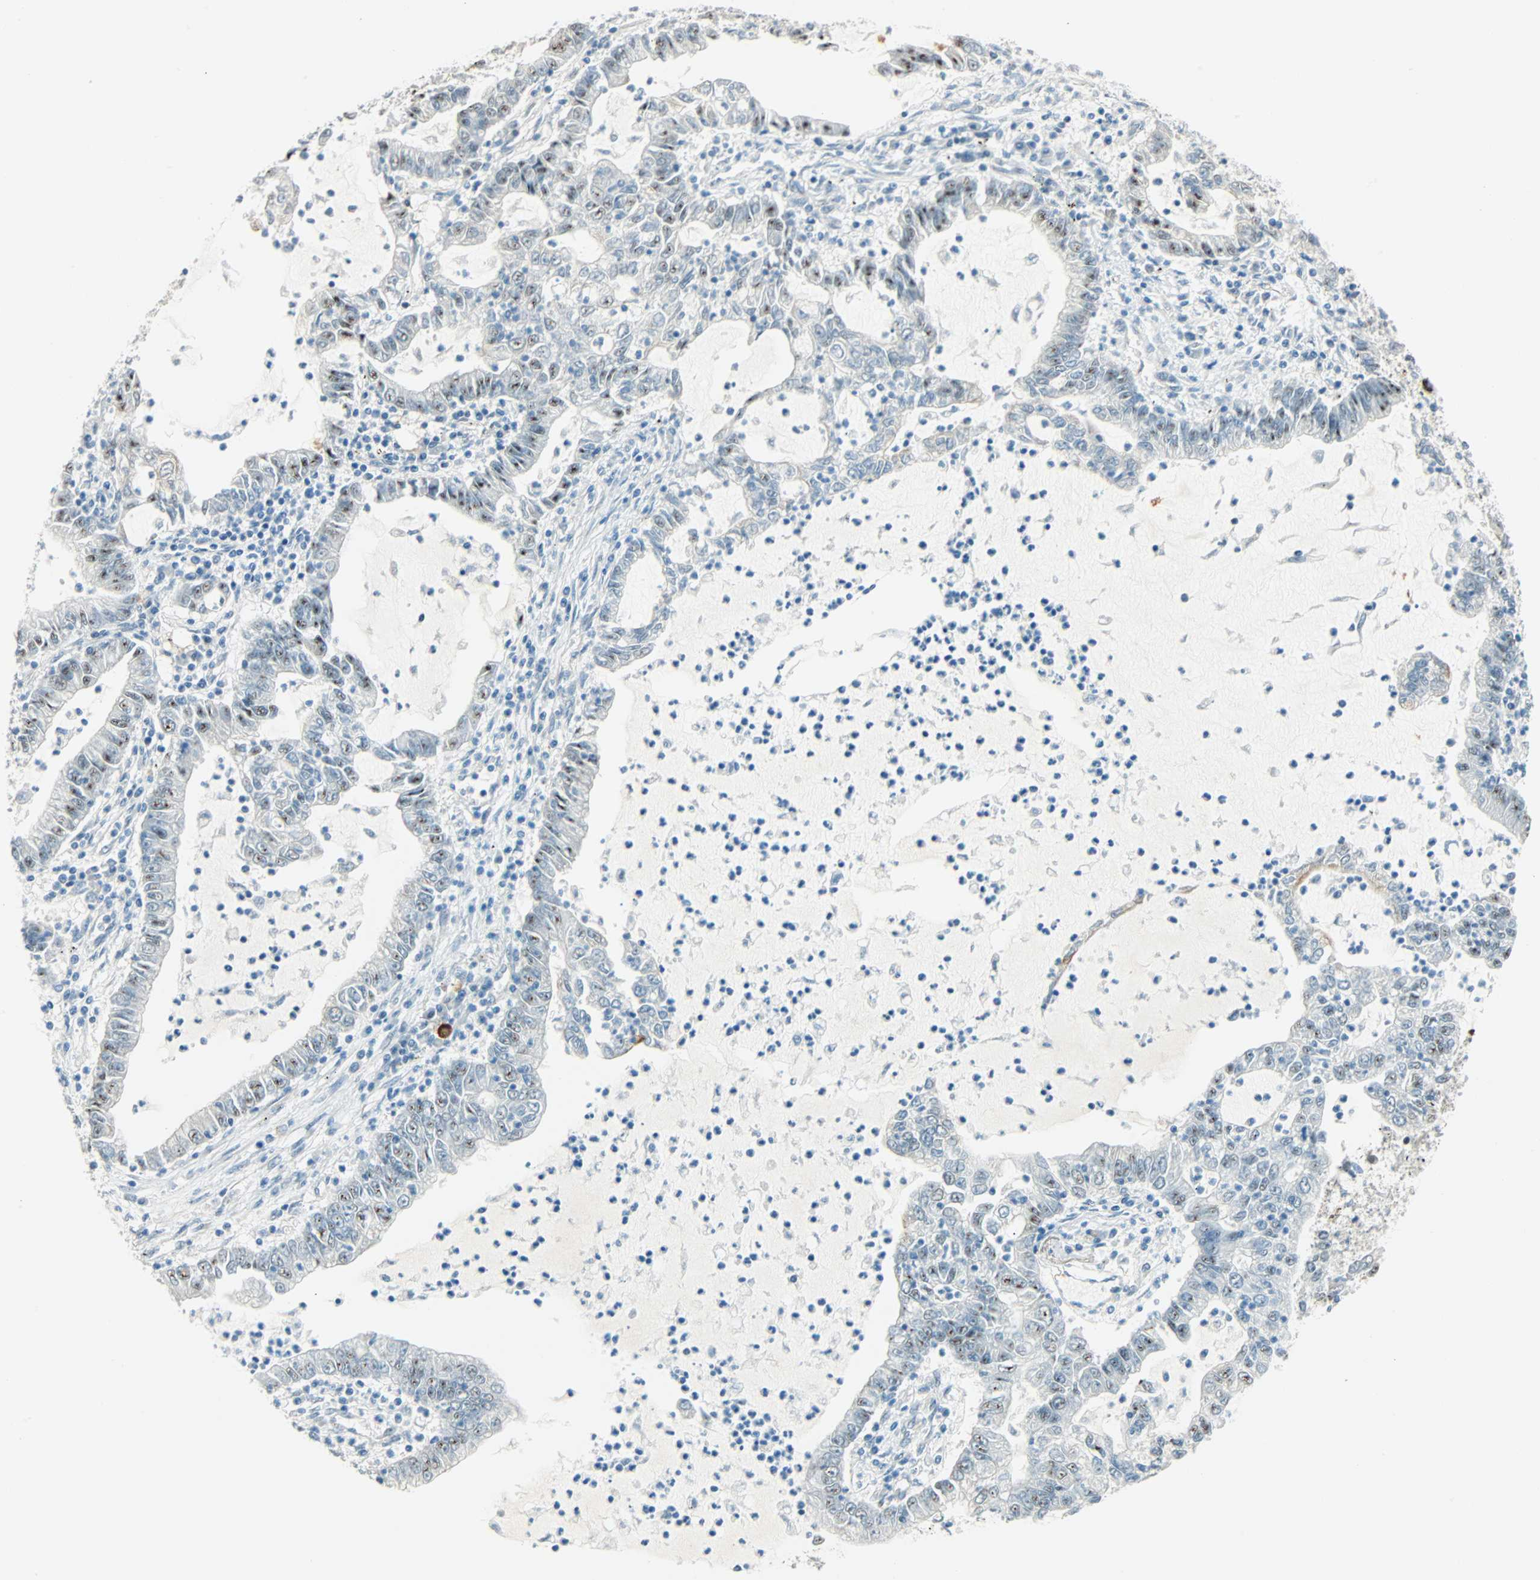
{"staining": {"intensity": "moderate", "quantity": "25%-75%", "location": "nuclear"}, "tissue": "lung cancer", "cell_type": "Tumor cells", "image_type": "cancer", "snomed": [{"axis": "morphology", "description": "Adenocarcinoma, NOS"}, {"axis": "topography", "description": "Lung"}], "caption": "Immunohistochemistry (DAB (3,3'-diaminobenzidine)) staining of human lung cancer shows moderate nuclear protein expression in approximately 25%-75% of tumor cells. The staining was performed using DAB (3,3'-diaminobenzidine) to visualize the protein expression in brown, while the nuclei were stained in blue with hematoxylin (Magnification: 20x).", "gene": "NELFE", "patient": {"sex": "female", "age": 51}}